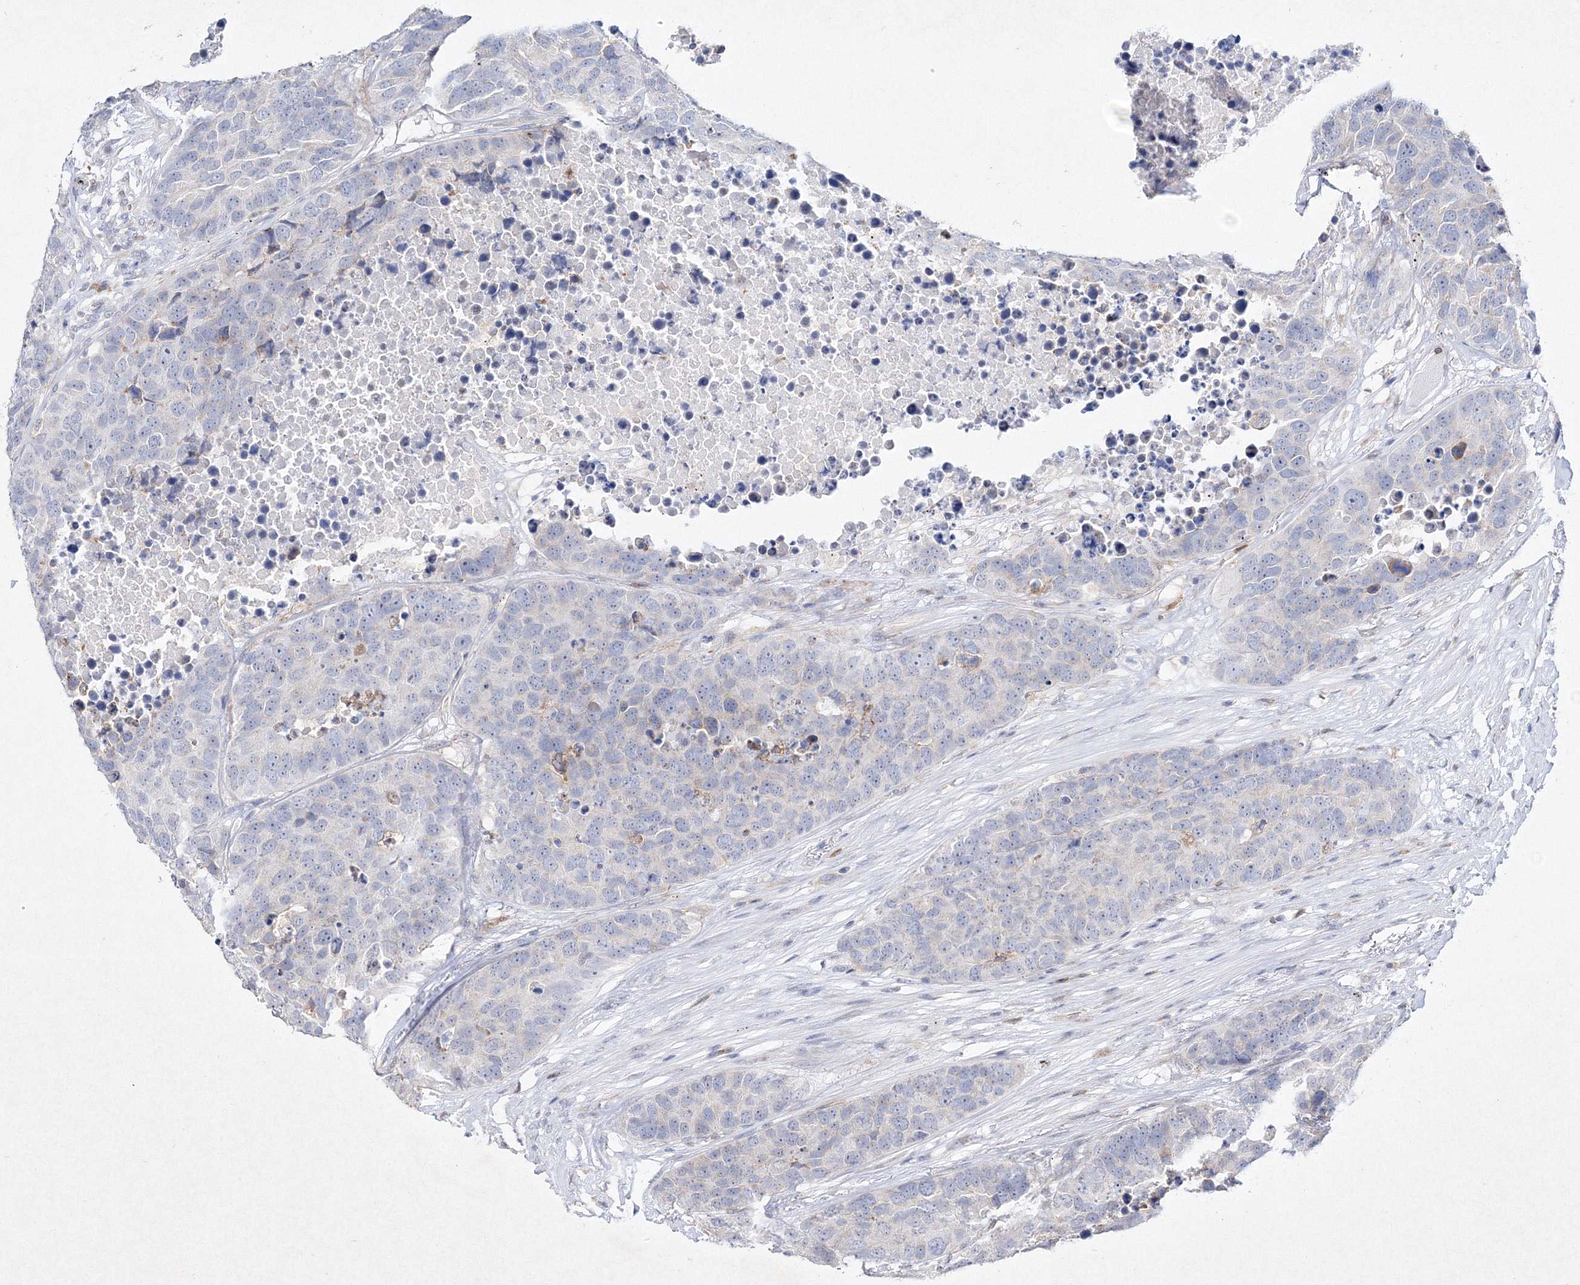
{"staining": {"intensity": "negative", "quantity": "none", "location": "none"}, "tissue": "carcinoid", "cell_type": "Tumor cells", "image_type": "cancer", "snomed": [{"axis": "morphology", "description": "Carcinoid, malignant, NOS"}, {"axis": "topography", "description": "Lung"}], "caption": "Human malignant carcinoid stained for a protein using immunohistochemistry (IHC) demonstrates no positivity in tumor cells.", "gene": "HCST", "patient": {"sex": "male", "age": 60}}